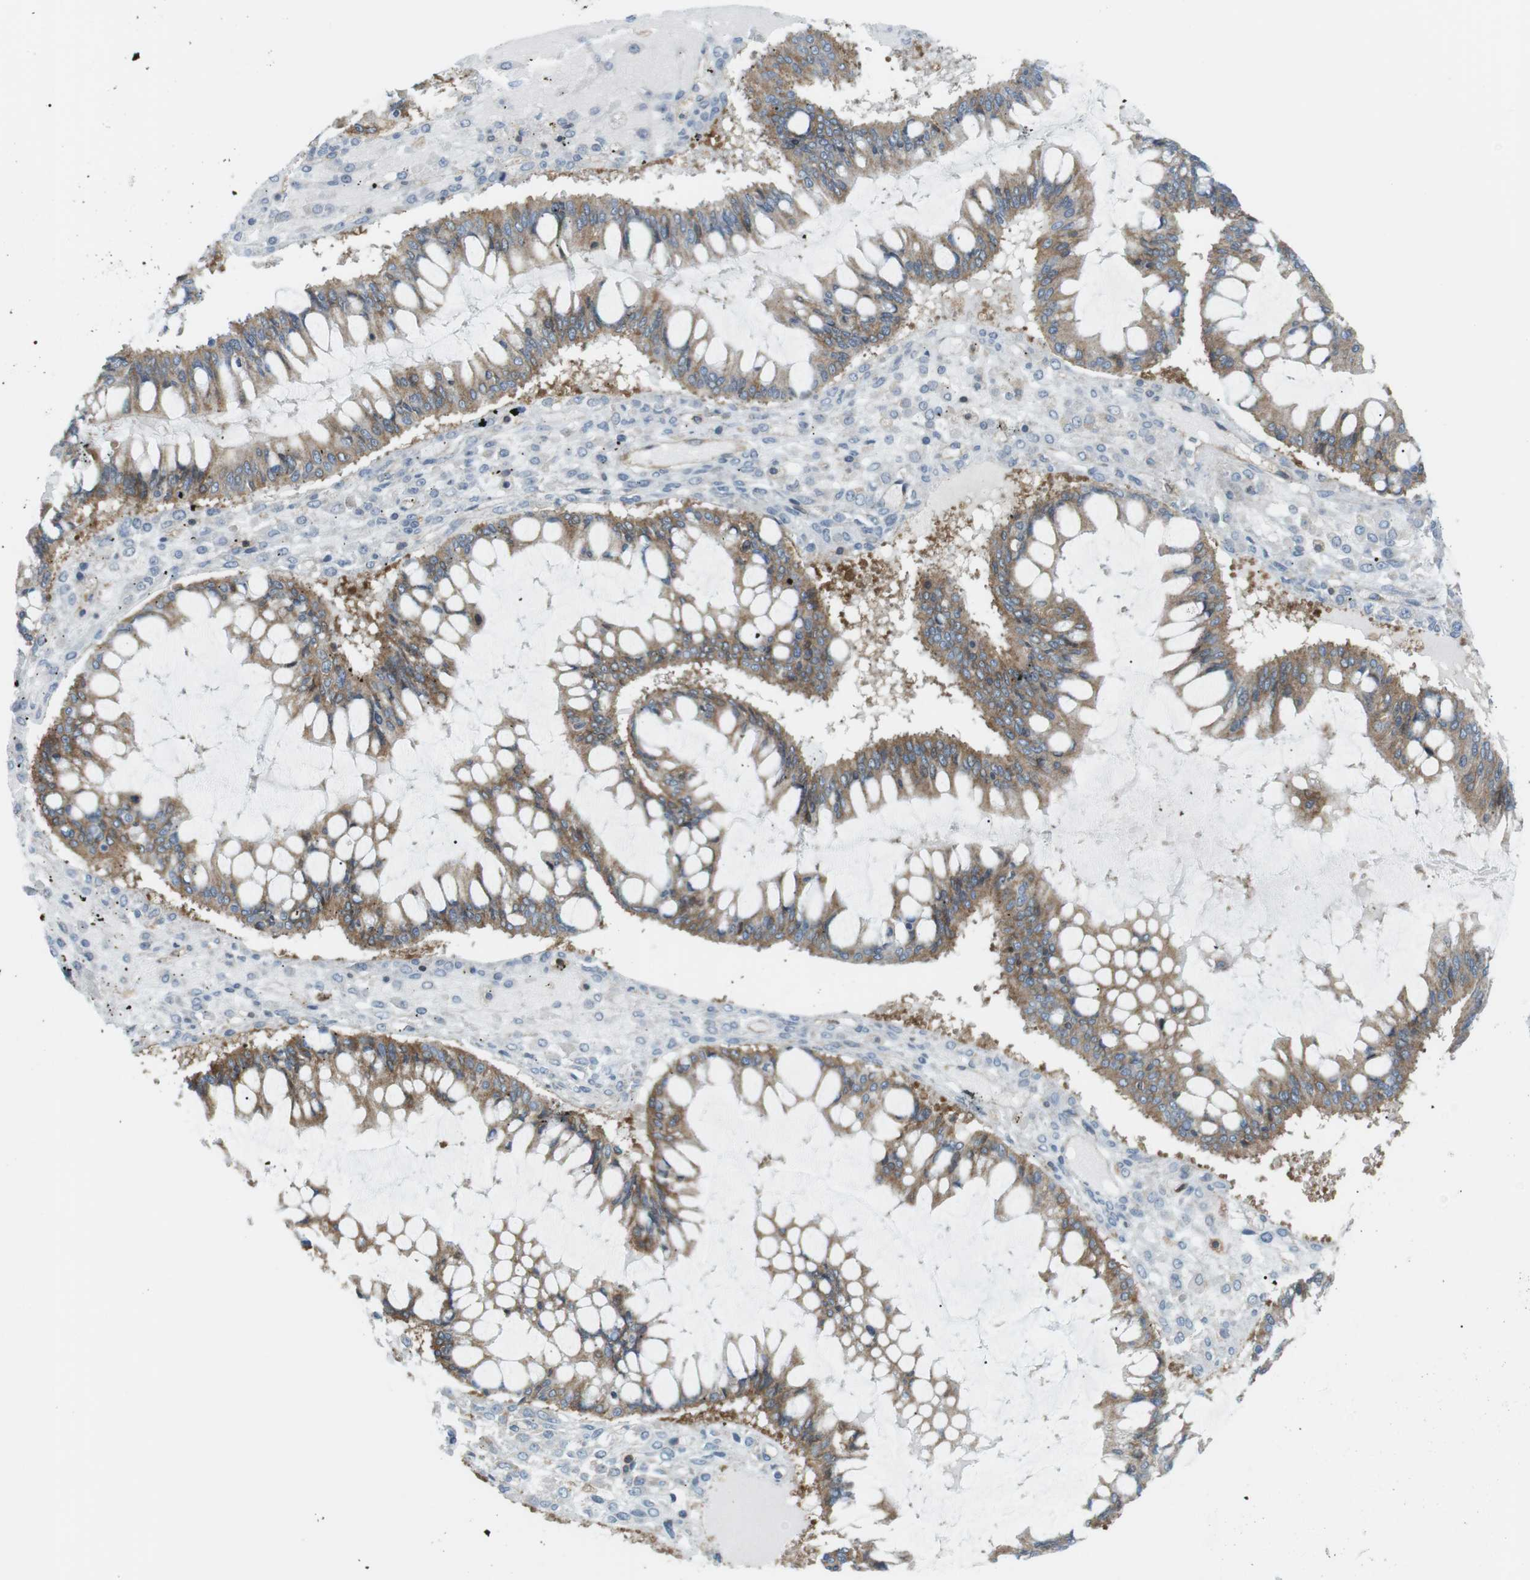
{"staining": {"intensity": "moderate", "quantity": ">75%", "location": "cytoplasmic/membranous"}, "tissue": "ovarian cancer", "cell_type": "Tumor cells", "image_type": "cancer", "snomed": [{"axis": "morphology", "description": "Cystadenocarcinoma, mucinous, NOS"}, {"axis": "topography", "description": "Ovary"}], "caption": "Immunohistochemistry (IHC) staining of mucinous cystadenocarcinoma (ovarian), which reveals medium levels of moderate cytoplasmic/membranous positivity in about >75% of tumor cells indicating moderate cytoplasmic/membranous protein expression. The staining was performed using DAB (3,3'-diaminobenzidine) (brown) for protein detection and nuclei were counterstained in hematoxylin (blue).", "gene": "FLII", "patient": {"sex": "female", "age": 73}}